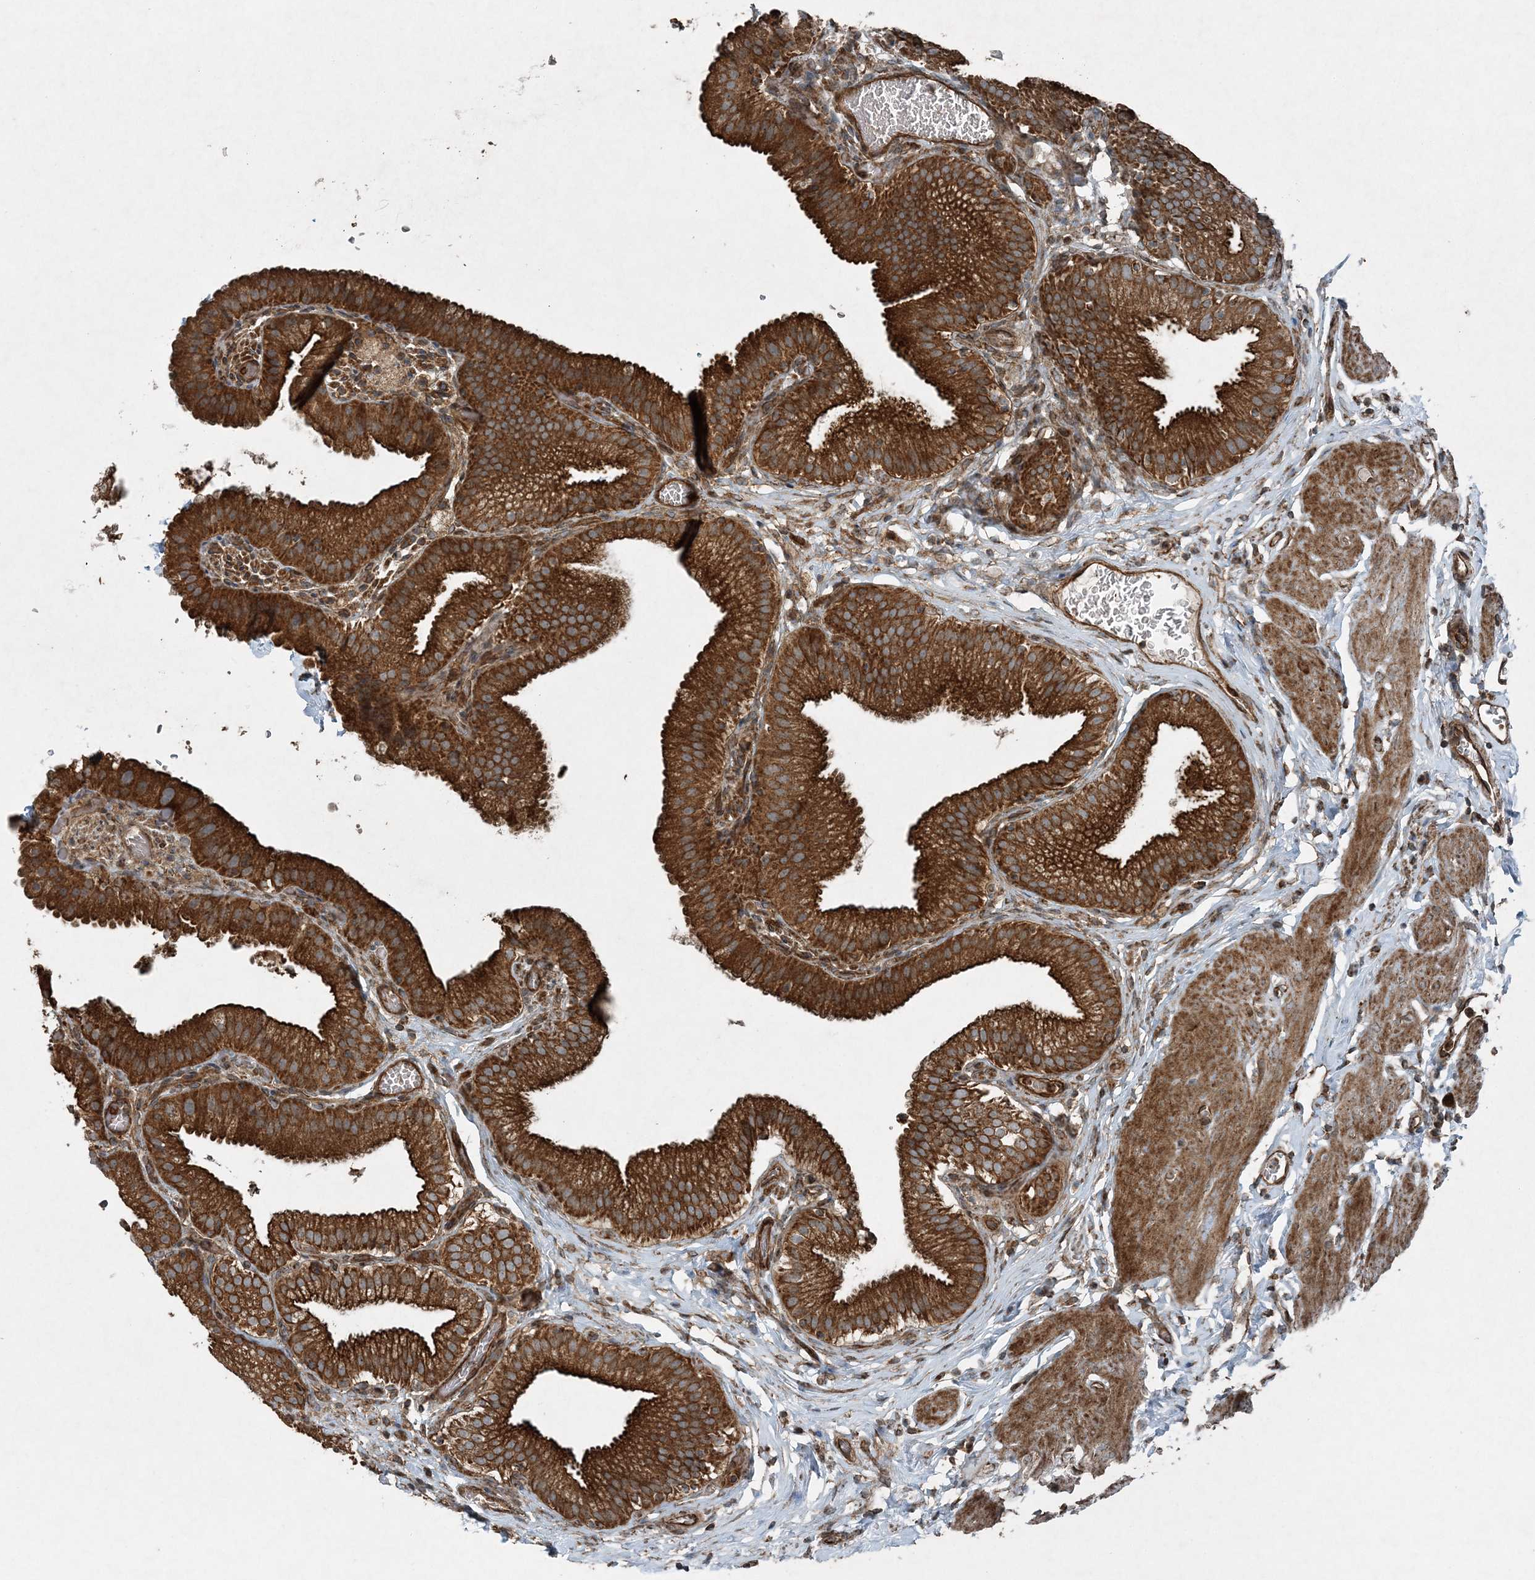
{"staining": {"intensity": "strong", "quantity": ">75%", "location": "cytoplasmic/membranous"}, "tissue": "gallbladder", "cell_type": "Glandular cells", "image_type": "normal", "snomed": [{"axis": "morphology", "description": "Normal tissue, NOS"}, {"axis": "topography", "description": "Gallbladder"}], "caption": "This histopathology image shows IHC staining of unremarkable gallbladder, with high strong cytoplasmic/membranous expression in about >75% of glandular cells.", "gene": "COPS7B", "patient": {"sex": "male", "age": 54}}